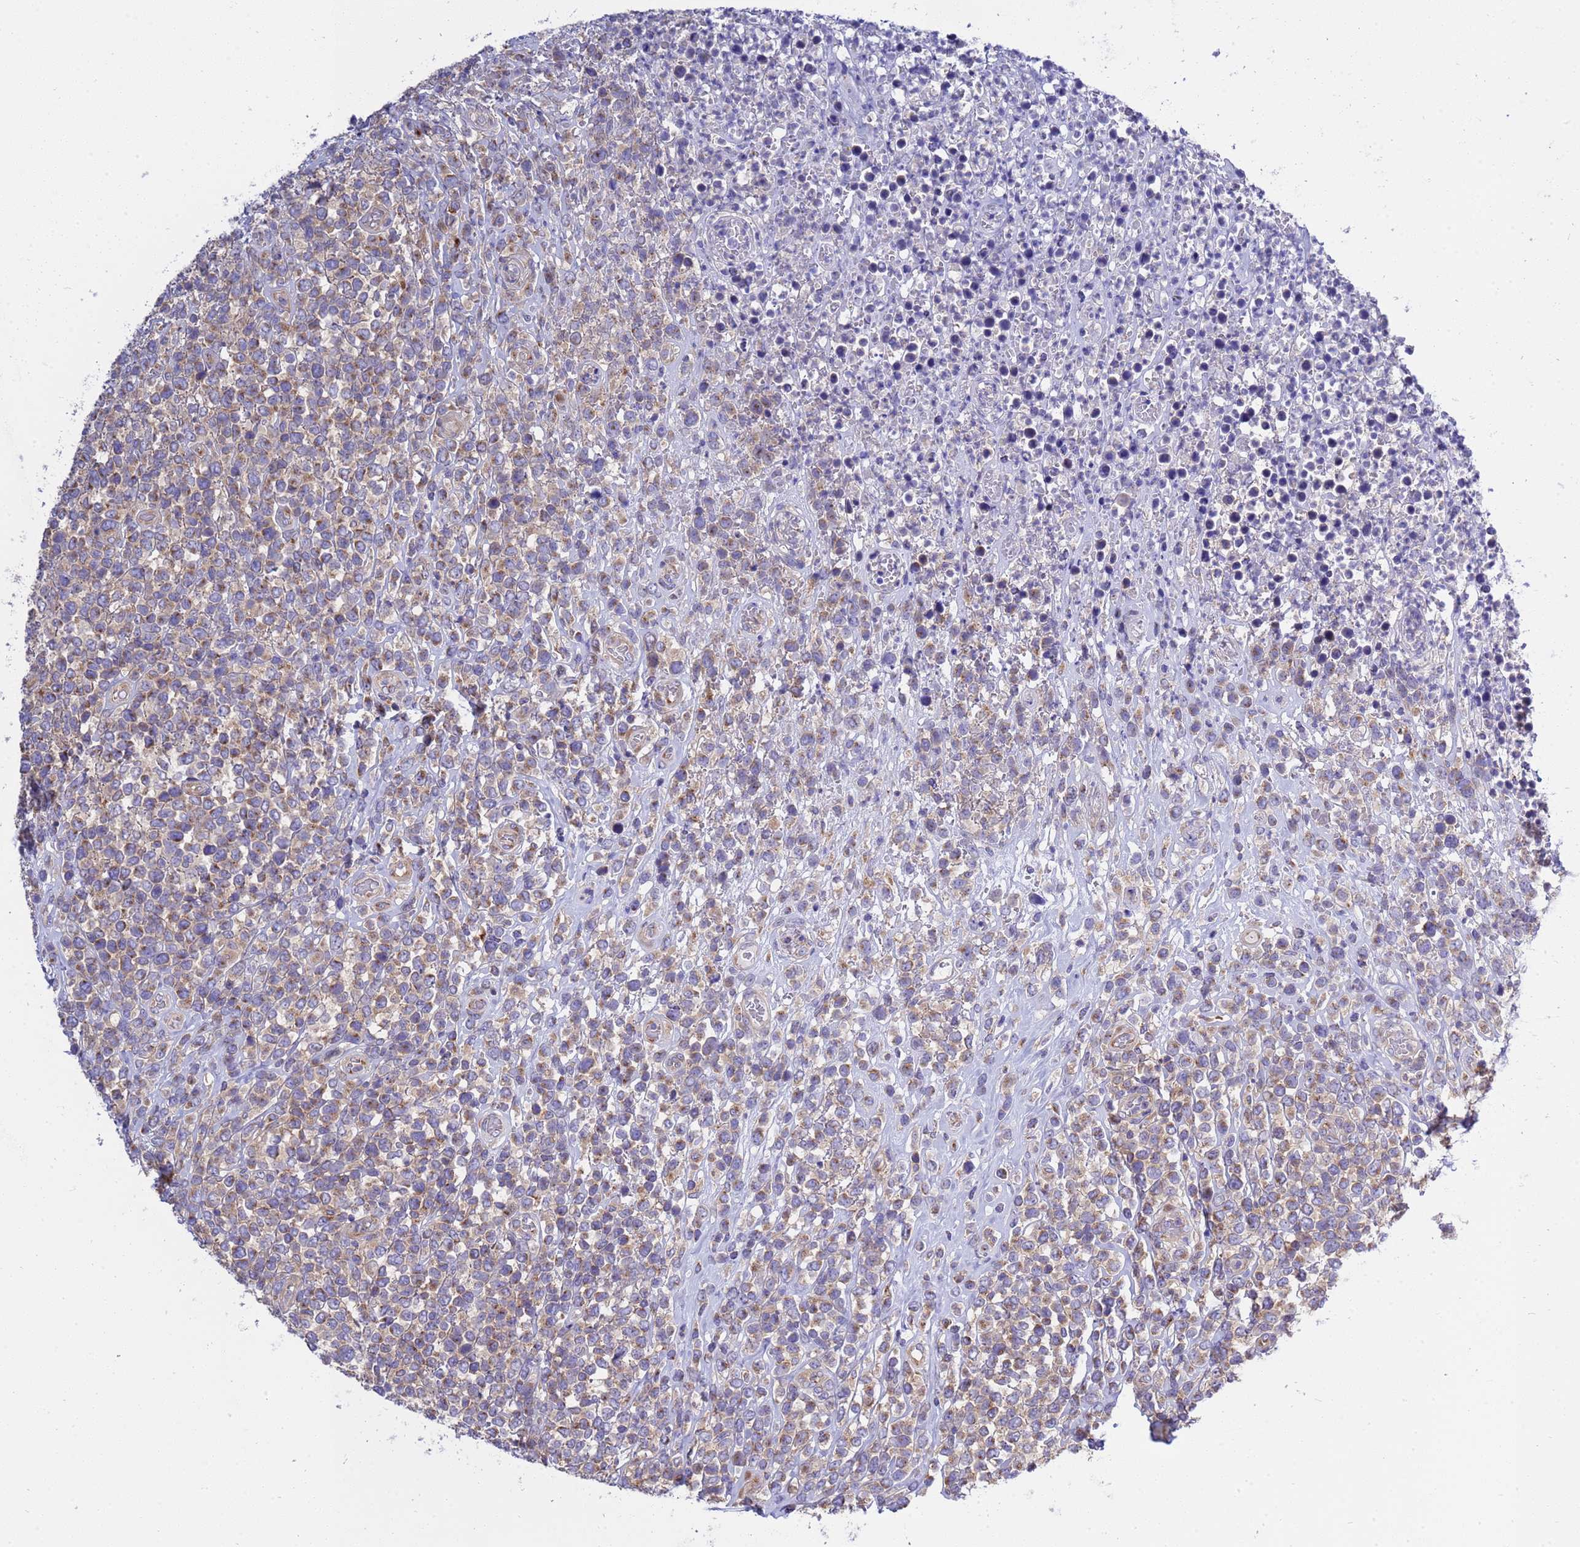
{"staining": {"intensity": "weak", "quantity": ">75%", "location": "cytoplasmic/membranous"}, "tissue": "lymphoma", "cell_type": "Tumor cells", "image_type": "cancer", "snomed": [{"axis": "morphology", "description": "Malignant lymphoma, non-Hodgkin's type, High grade"}, {"axis": "topography", "description": "Soft tissue"}], "caption": "Immunohistochemistry (IHC) staining of lymphoma, which reveals low levels of weak cytoplasmic/membranous positivity in about >75% of tumor cells indicating weak cytoplasmic/membranous protein positivity. The staining was performed using DAB (3,3'-diaminobenzidine) (brown) for protein detection and nuclei were counterstained in hematoxylin (blue).", "gene": "ANAPC1", "patient": {"sex": "female", "age": 56}}